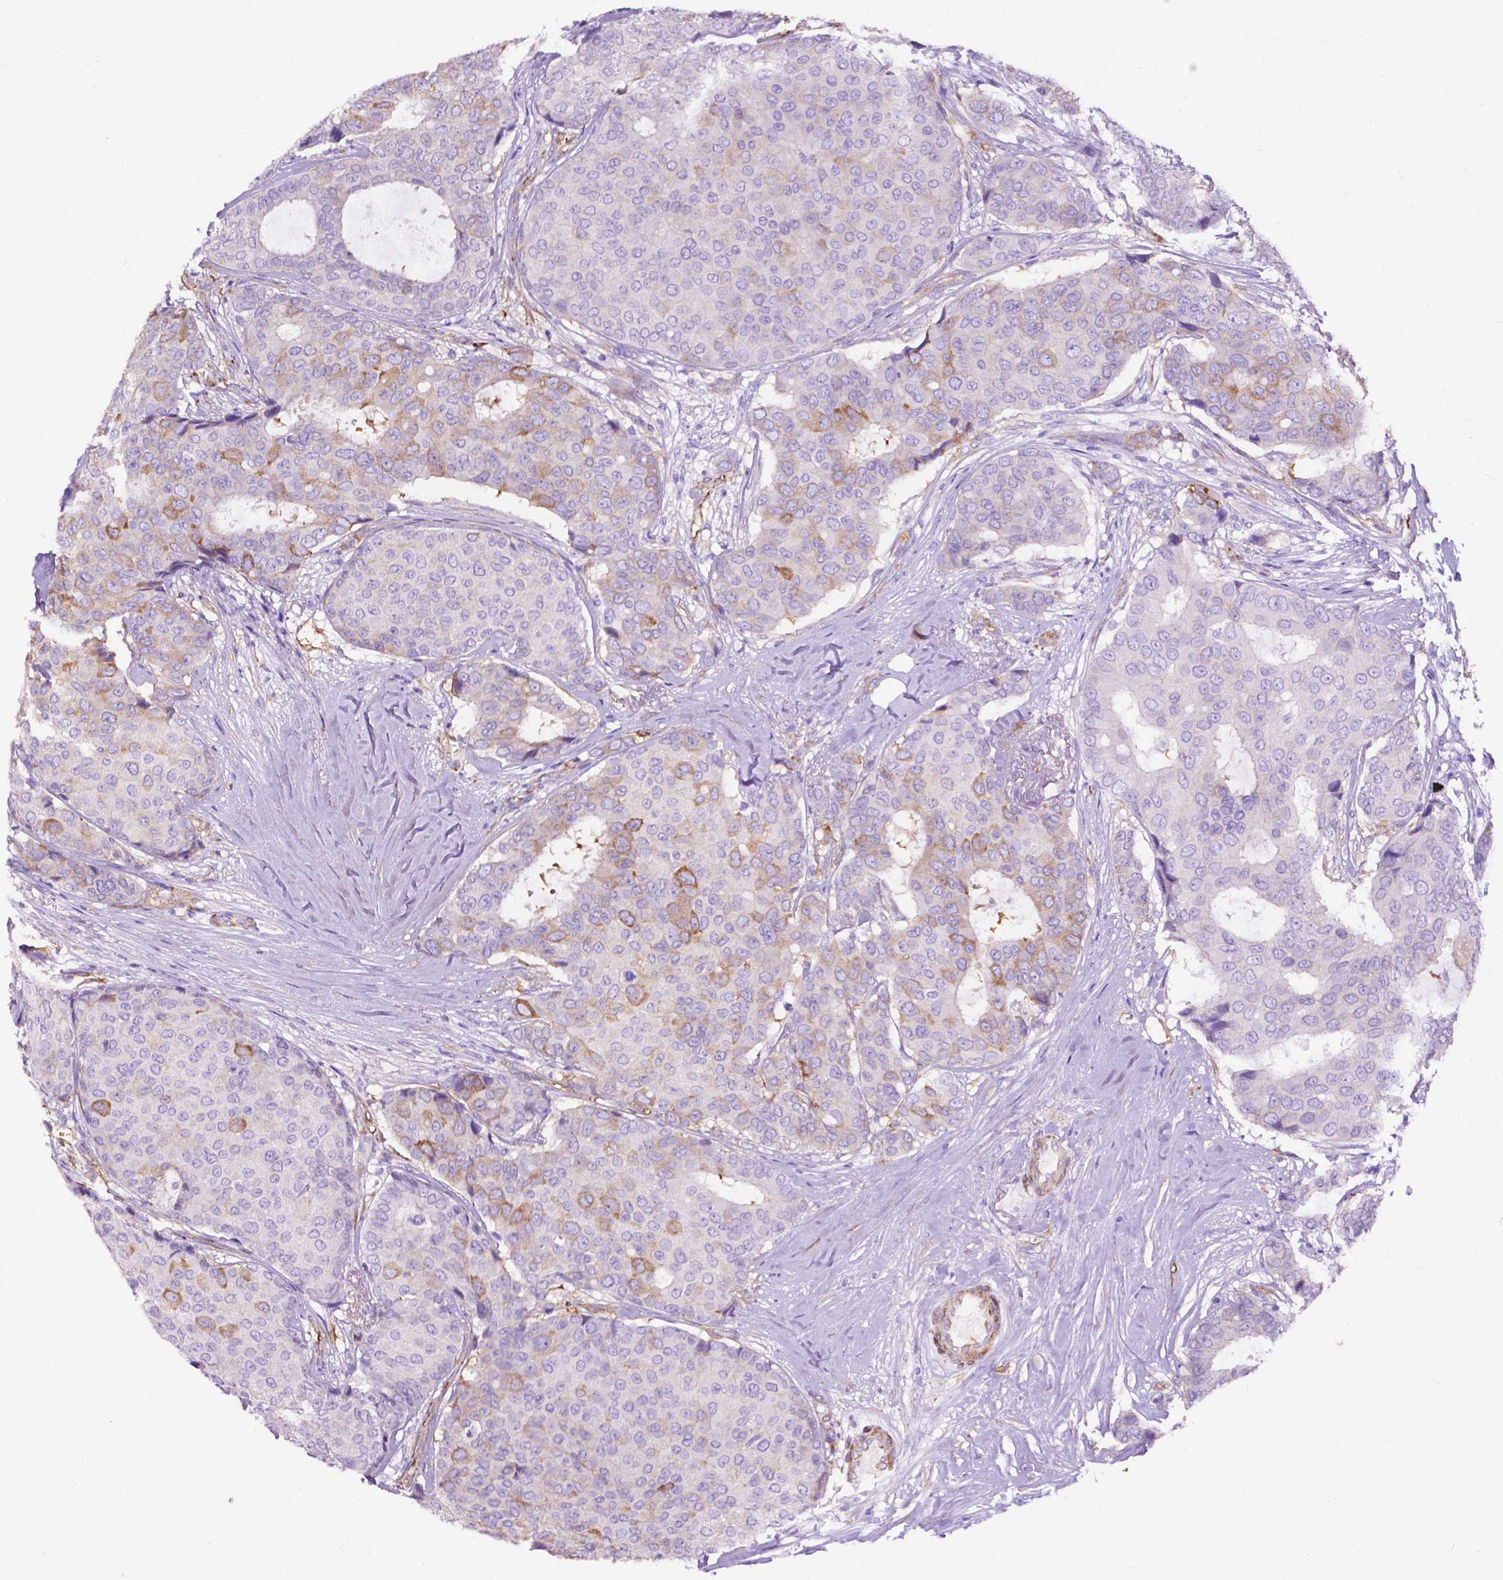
{"staining": {"intensity": "weak", "quantity": "<25%", "location": "cytoplasmic/membranous"}, "tissue": "breast cancer", "cell_type": "Tumor cells", "image_type": "cancer", "snomed": [{"axis": "morphology", "description": "Duct carcinoma"}, {"axis": "topography", "description": "Breast"}], "caption": "Micrograph shows no protein staining in tumor cells of breast cancer tissue. (Brightfield microscopy of DAB (3,3'-diaminobenzidine) immunohistochemistry at high magnification).", "gene": "PCDHA12", "patient": {"sex": "female", "age": 75}}